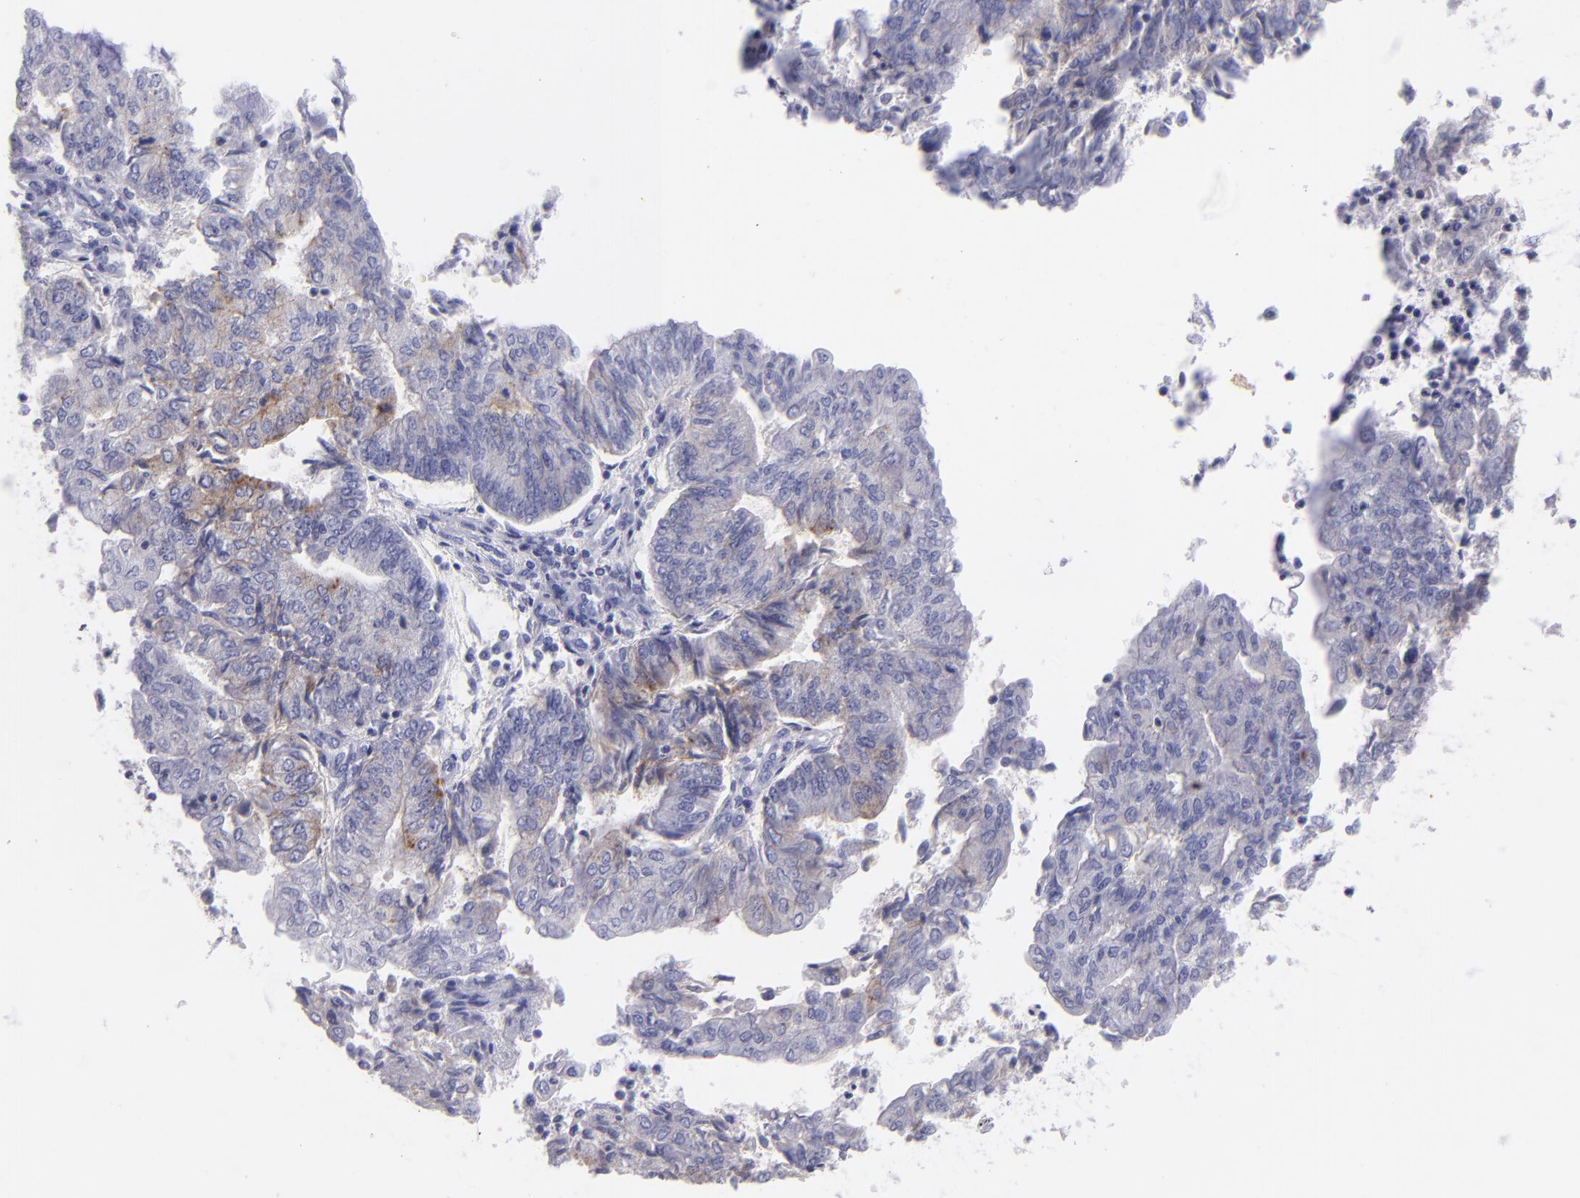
{"staining": {"intensity": "weak", "quantity": "<25%", "location": "cytoplasmic/membranous"}, "tissue": "endometrial cancer", "cell_type": "Tumor cells", "image_type": "cancer", "snomed": [{"axis": "morphology", "description": "Adenocarcinoma, NOS"}, {"axis": "topography", "description": "Endometrium"}], "caption": "Immunohistochemistry image of endometrial cancer (adenocarcinoma) stained for a protein (brown), which demonstrates no staining in tumor cells.", "gene": "CD82", "patient": {"sex": "female", "age": 59}}